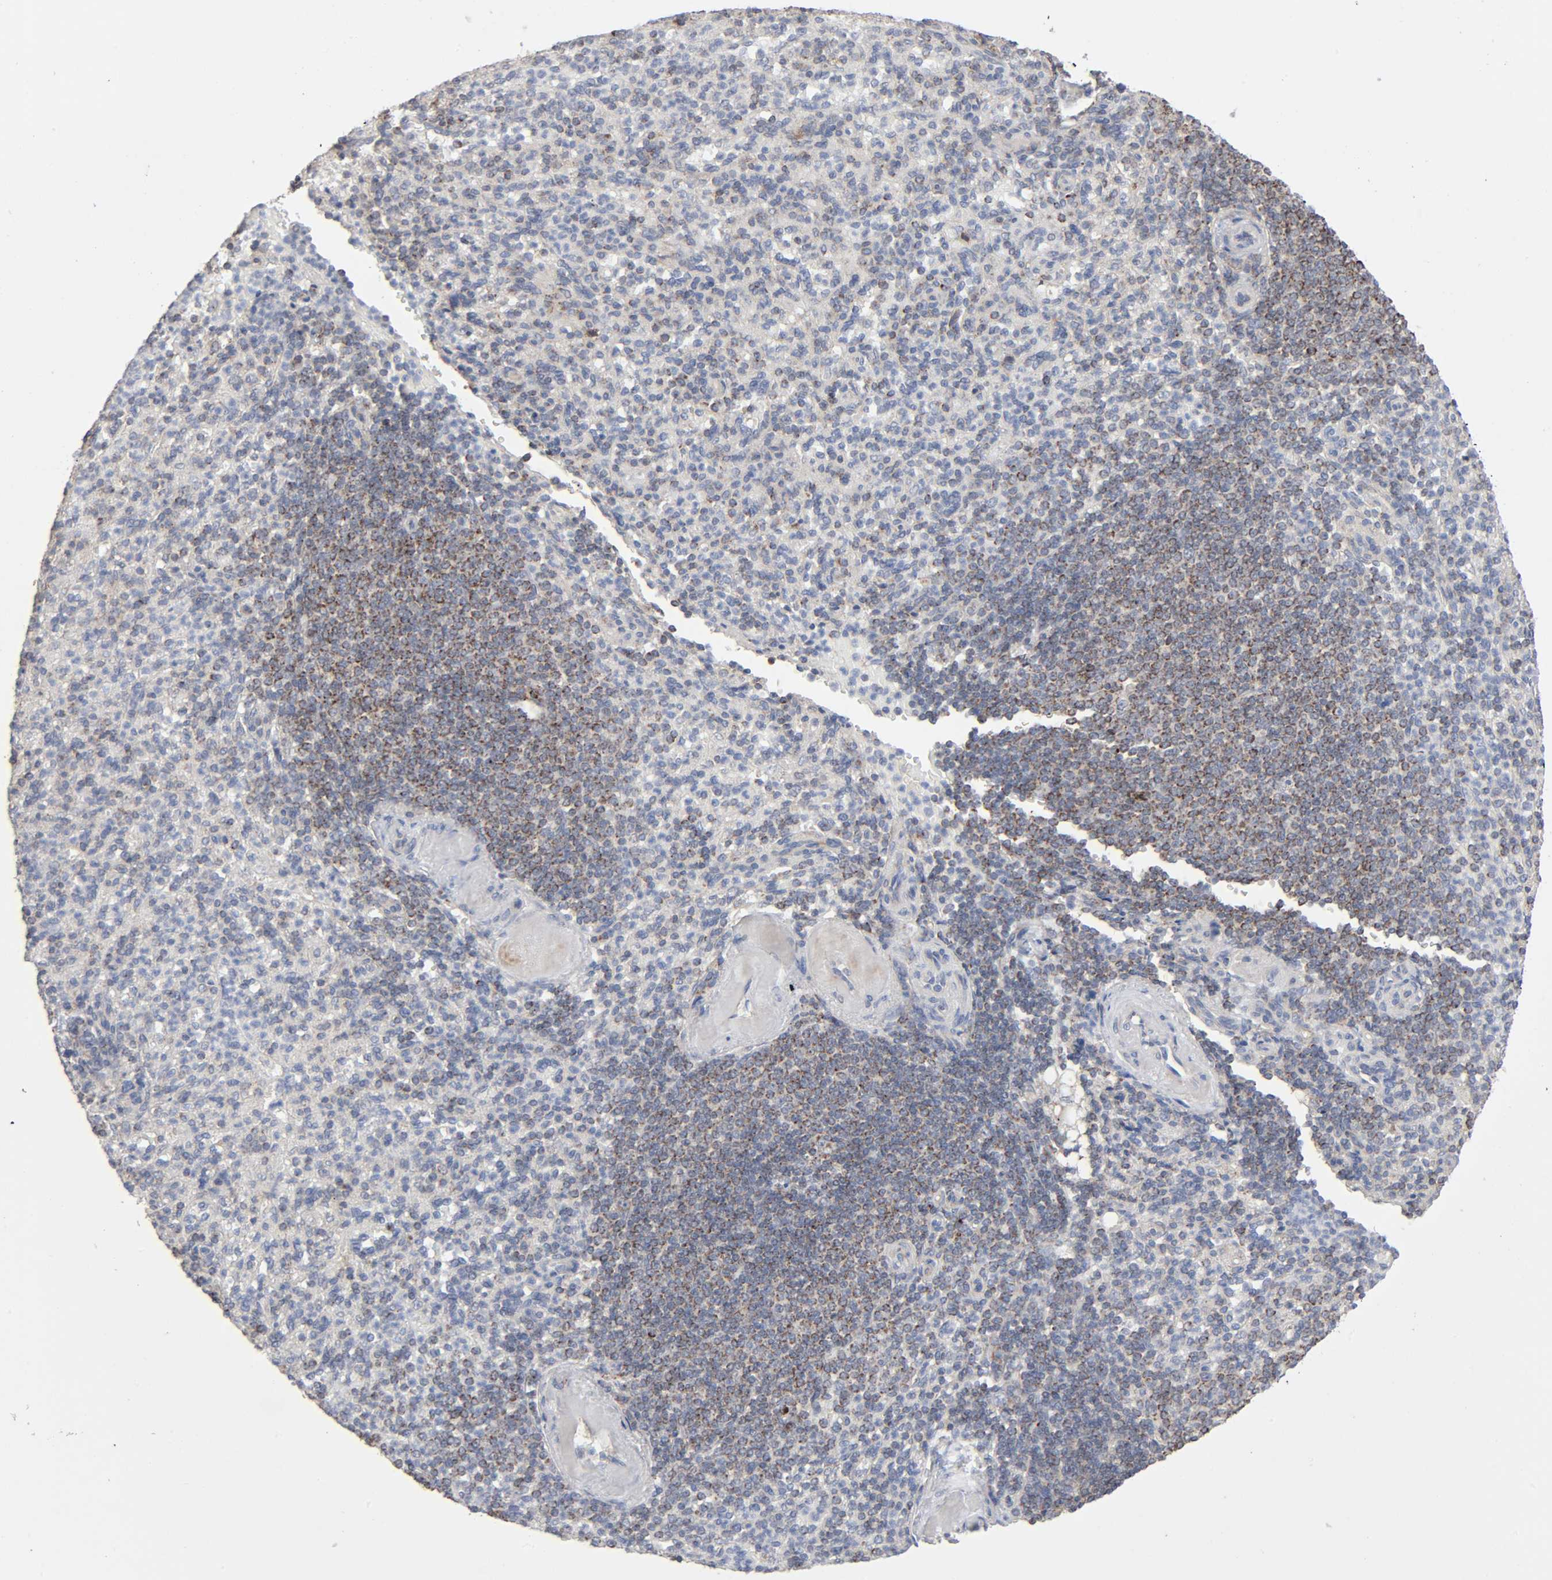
{"staining": {"intensity": "moderate", "quantity": "25%-75%", "location": "cytoplasmic/membranous"}, "tissue": "spleen", "cell_type": "Cells in red pulp", "image_type": "normal", "snomed": [{"axis": "morphology", "description": "Normal tissue, NOS"}, {"axis": "topography", "description": "Spleen"}], "caption": "This micrograph exhibits immunohistochemistry (IHC) staining of normal human spleen, with medium moderate cytoplasmic/membranous expression in approximately 25%-75% of cells in red pulp.", "gene": "SYT16", "patient": {"sex": "female", "age": 74}}